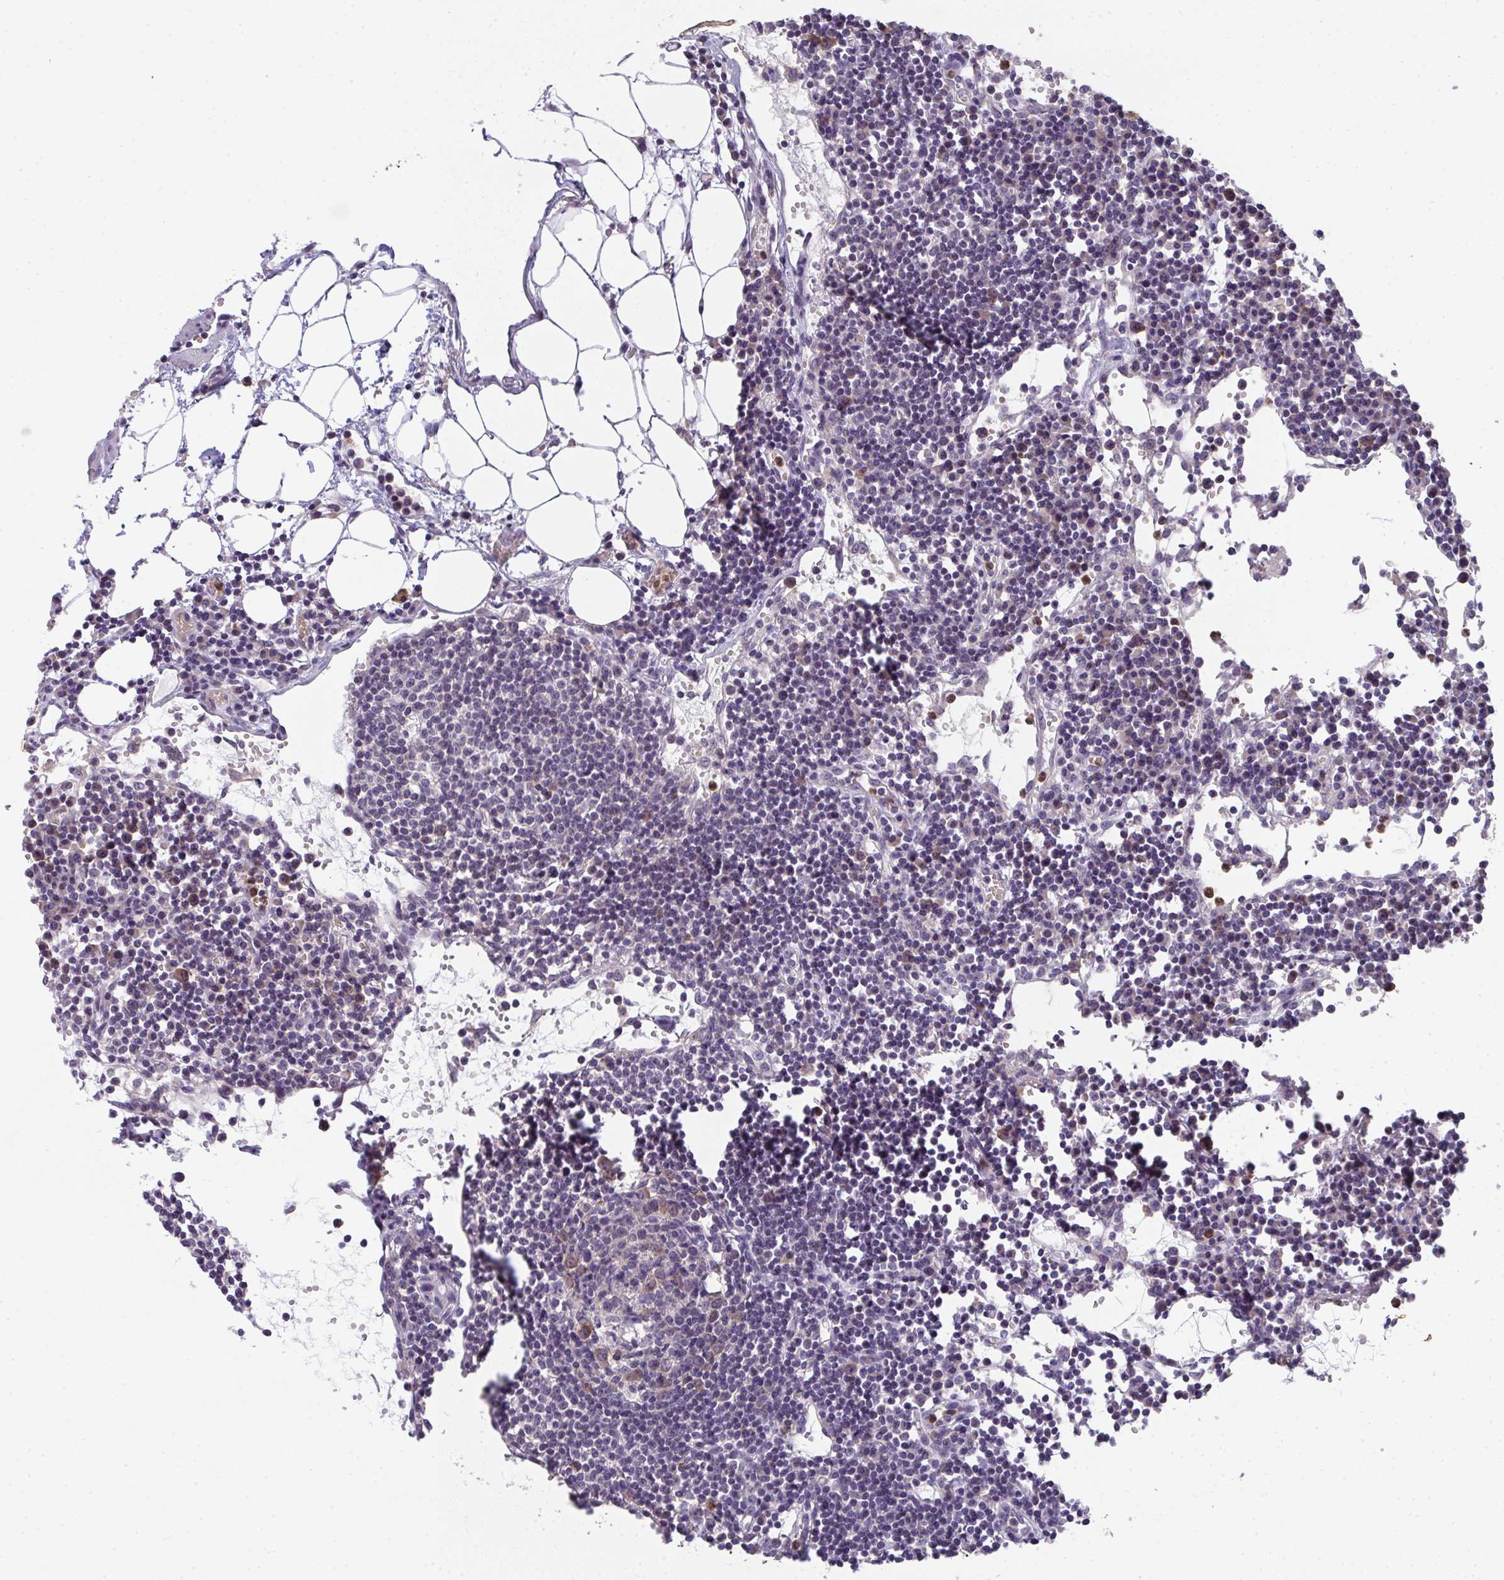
{"staining": {"intensity": "negative", "quantity": "none", "location": "none"}, "tissue": "lymph node", "cell_type": "Germinal center cells", "image_type": "normal", "snomed": [{"axis": "morphology", "description": "Normal tissue, NOS"}, {"axis": "topography", "description": "Lymph node"}], "caption": "The histopathology image shows no staining of germinal center cells in normal lymph node.", "gene": "RIOK1", "patient": {"sex": "female", "age": 78}}